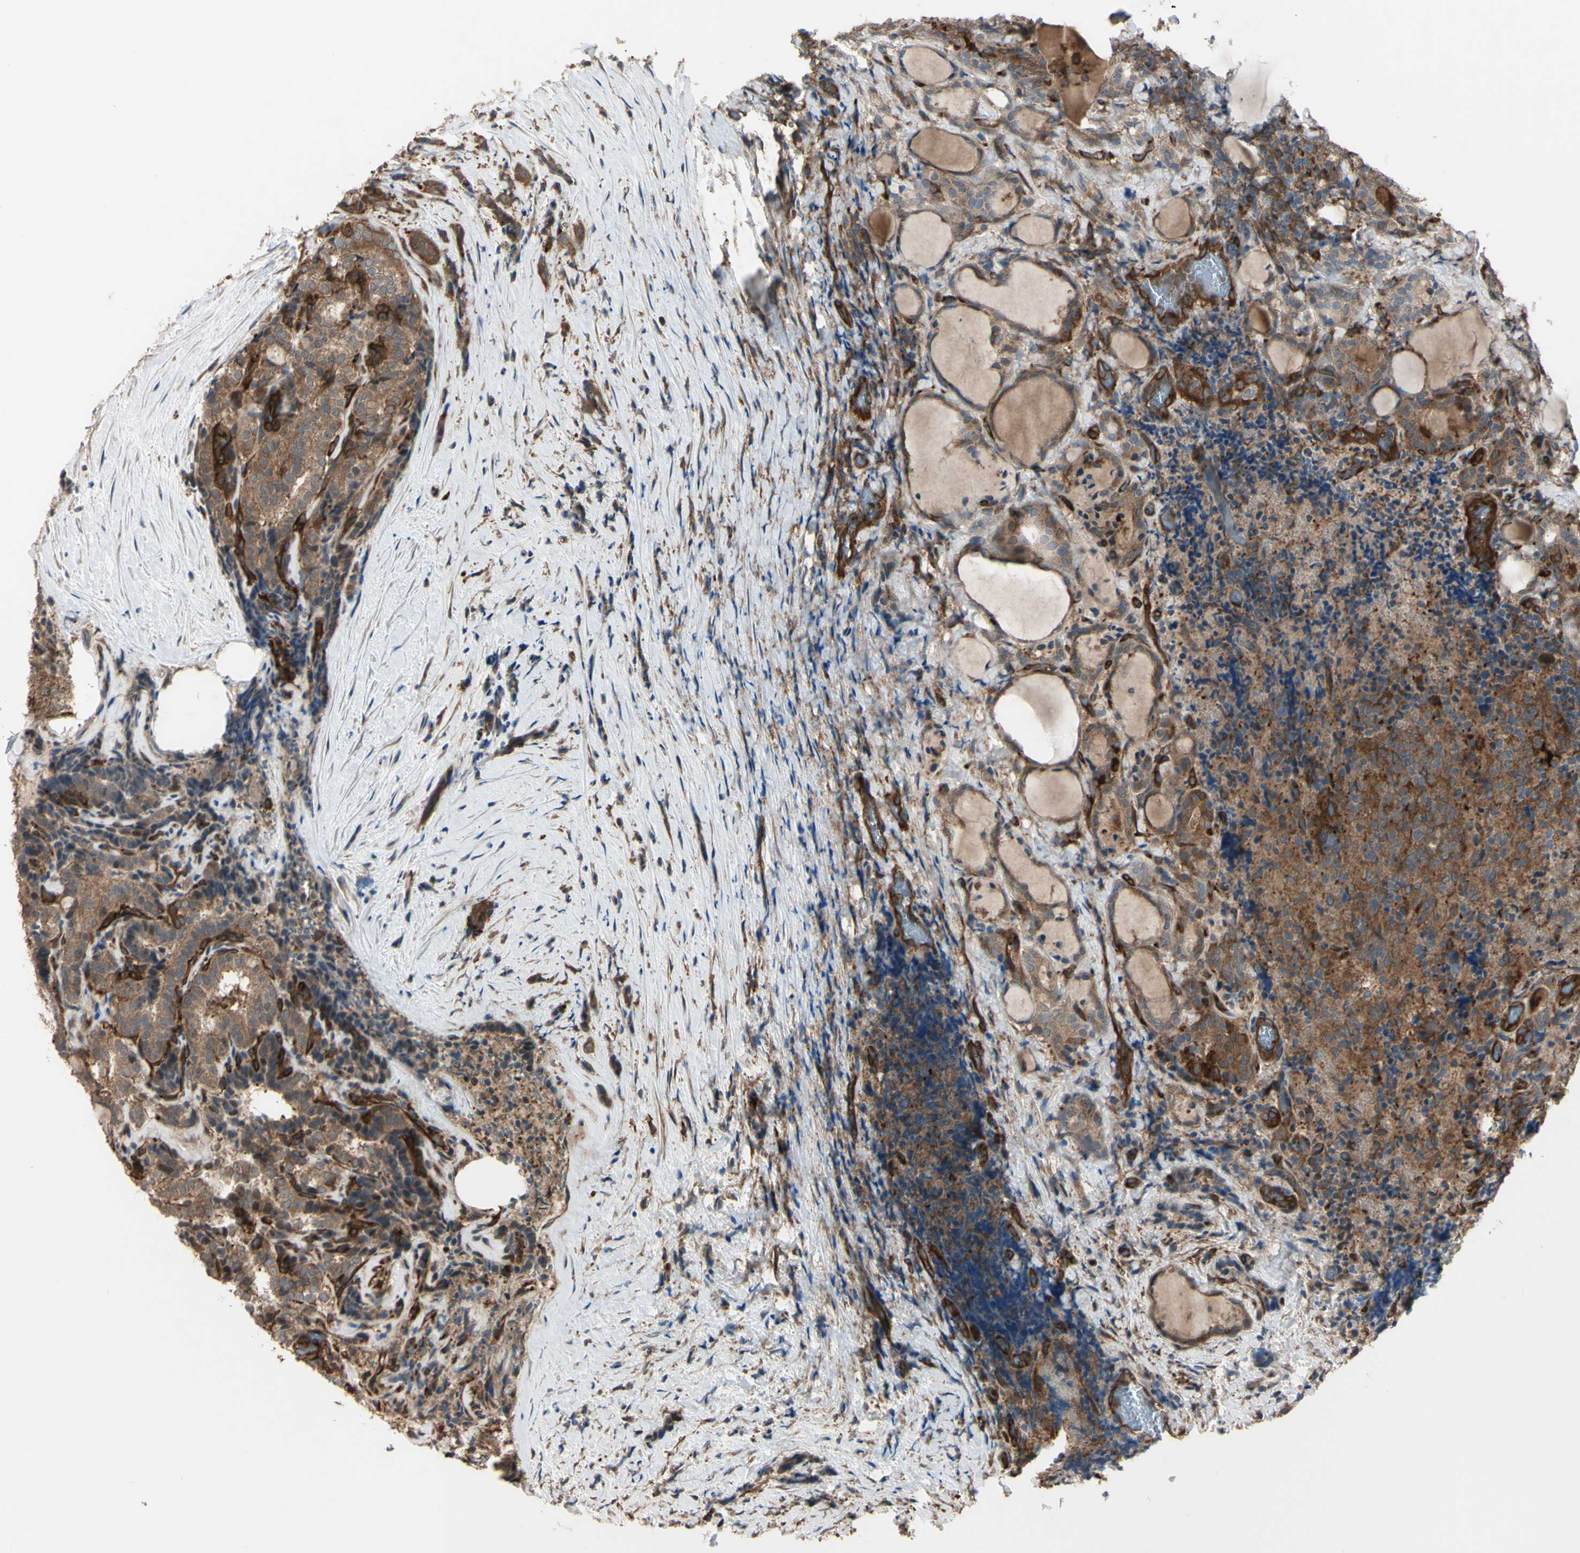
{"staining": {"intensity": "moderate", "quantity": ">75%", "location": "cytoplasmic/membranous"}, "tissue": "thyroid cancer", "cell_type": "Tumor cells", "image_type": "cancer", "snomed": [{"axis": "morphology", "description": "Normal tissue, NOS"}, {"axis": "morphology", "description": "Papillary adenocarcinoma, NOS"}, {"axis": "topography", "description": "Thyroid gland"}], "caption": "Moderate cytoplasmic/membranous protein expression is appreciated in about >75% of tumor cells in papillary adenocarcinoma (thyroid).", "gene": "PTPN12", "patient": {"sex": "female", "age": 30}}